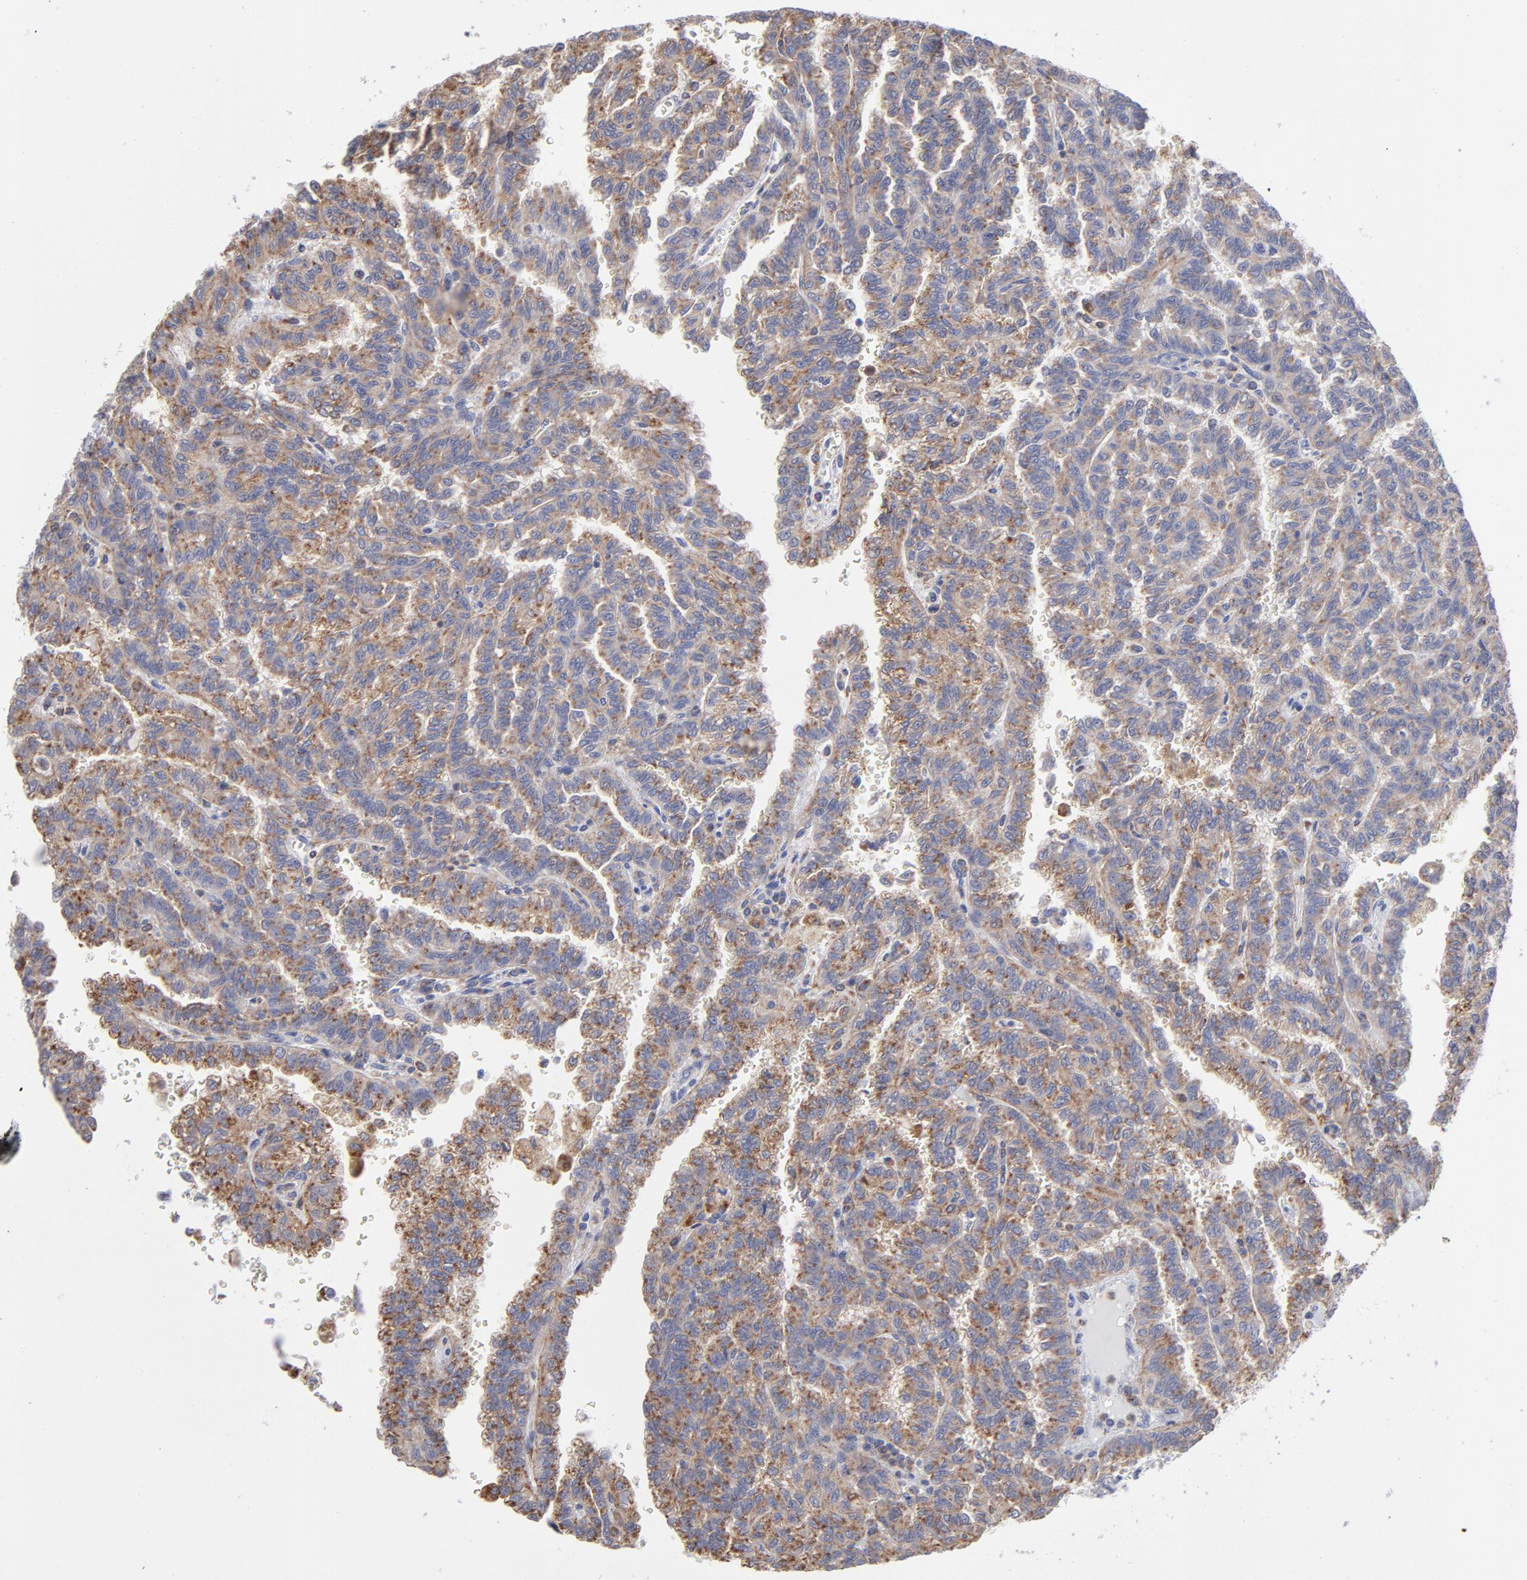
{"staining": {"intensity": "weak", "quantity": ">75%", "location": "cytoplasmic/membranous"}, "tissue": "renal cancer", "cell_type": "Tumor cells", "image_type": "cancer", "snomed": [{"axis": "morphology", "description": "Inflammation, NOS"}, {"axis": "morphology", "description": "Adenocarcinoma, NOS"}, {"axis": "topography", "description": "Kidney"}], "caption": "A histopathology image showing weak cytoplasmic/membranous positivity in approximately >75% of tumor cells in renal adenocarcinoma, as visualized by brown immunohistochemical staining.", "gene": "RRAGB", "patient": {"sex": "male", "age": 68}}